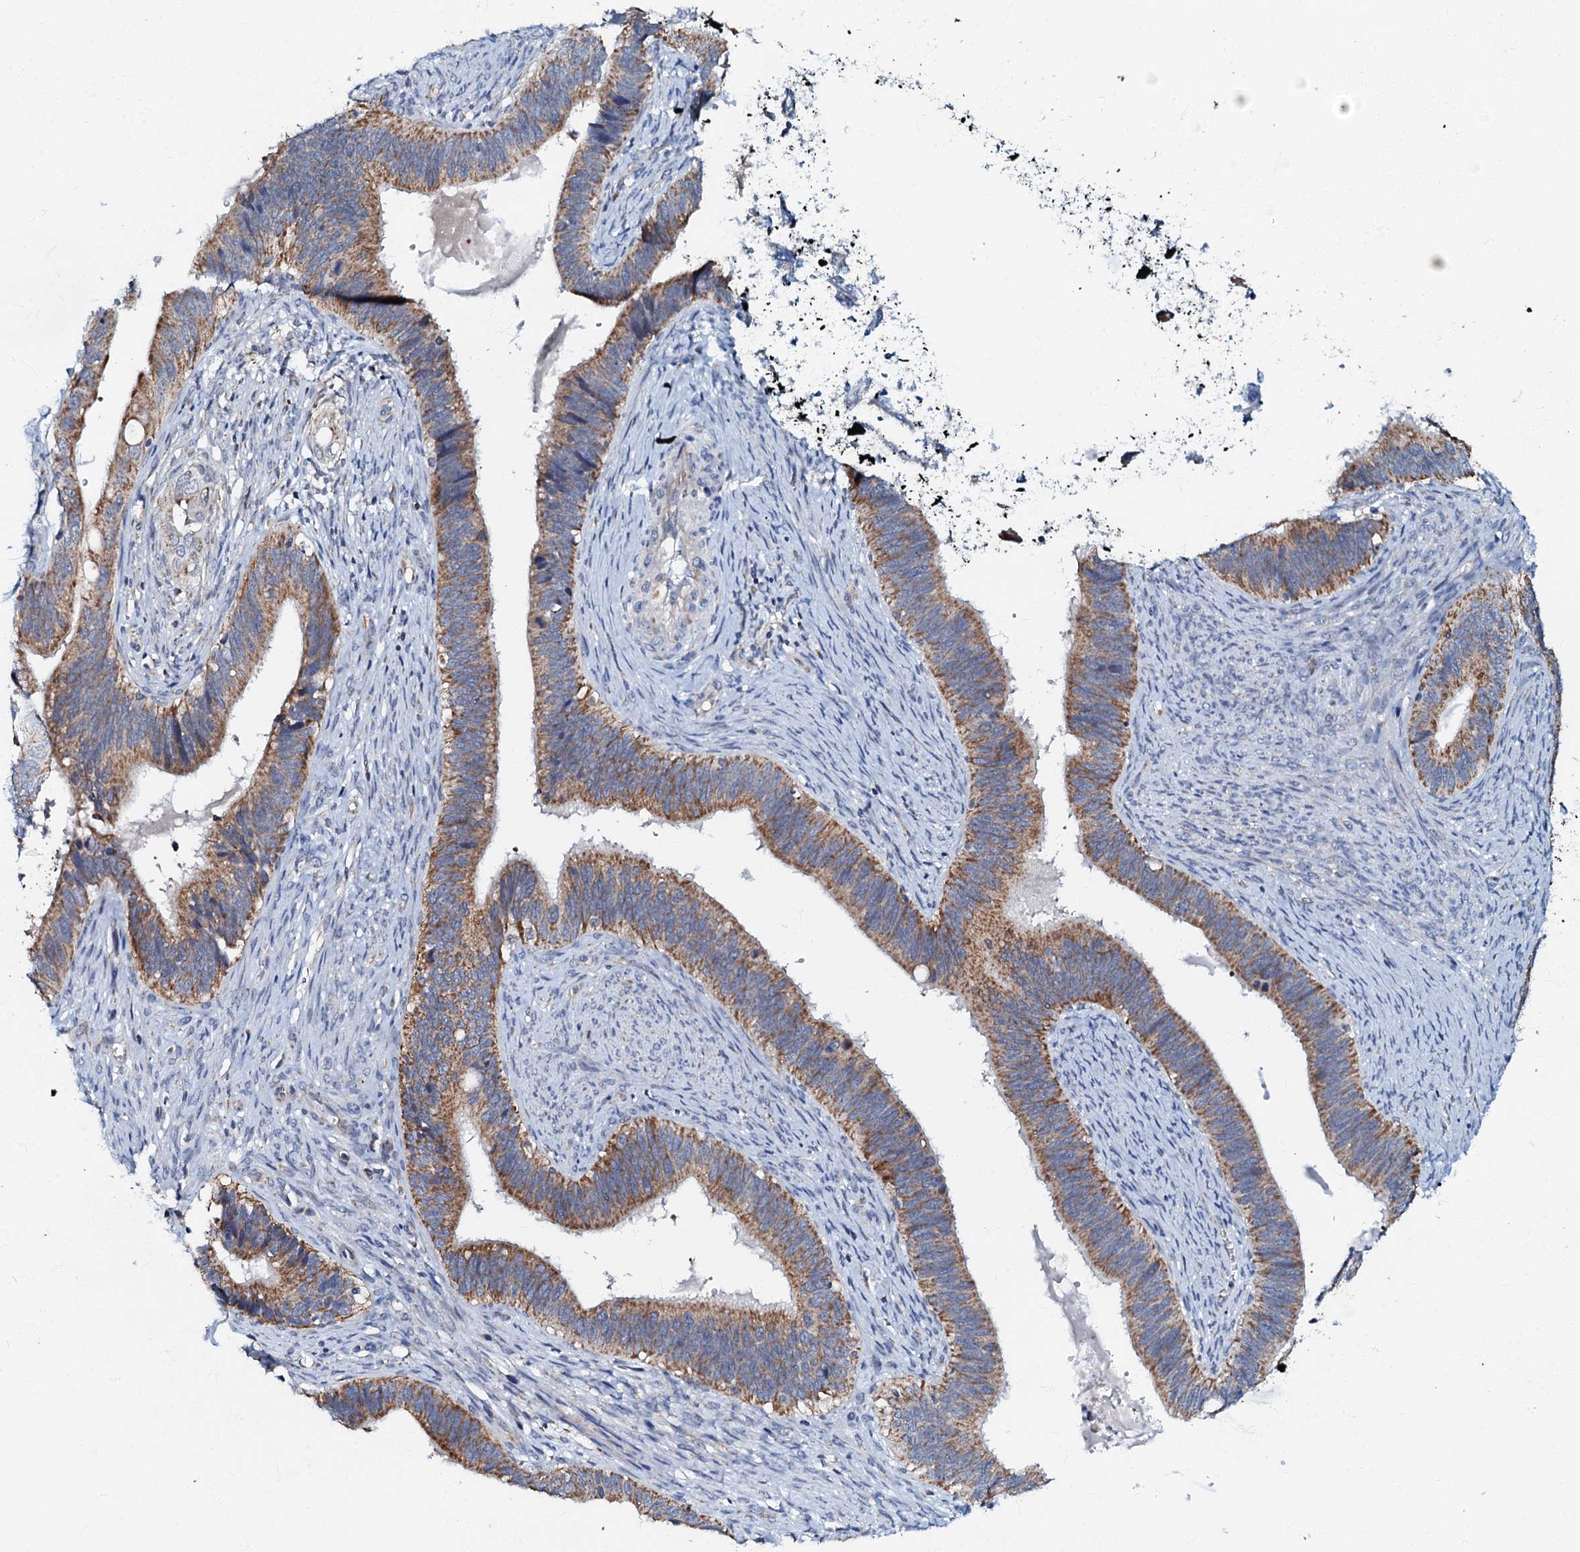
{"staining": {"intensity": "moderate", "quantity": ">75%", "location": "cytoplasmic/membranous"}, "tissue": "cervical cancer", "cell_type": "Tumor cells", "image_type": "cancer", "snomed": [{"axis": "morphology", "description": "Adenocarcinoma, NOS"}, {"axis": "topography", "description": "Cervix"}], "caption": "Human cervical cancer (adenocarcinoma) stained for a protein (brown) shows moderate cytoplasmic/membranous positive staining in about >75% of tumor cells.", "gene": "MRPL51", "patient": {"sex": "female", "age": 42}}